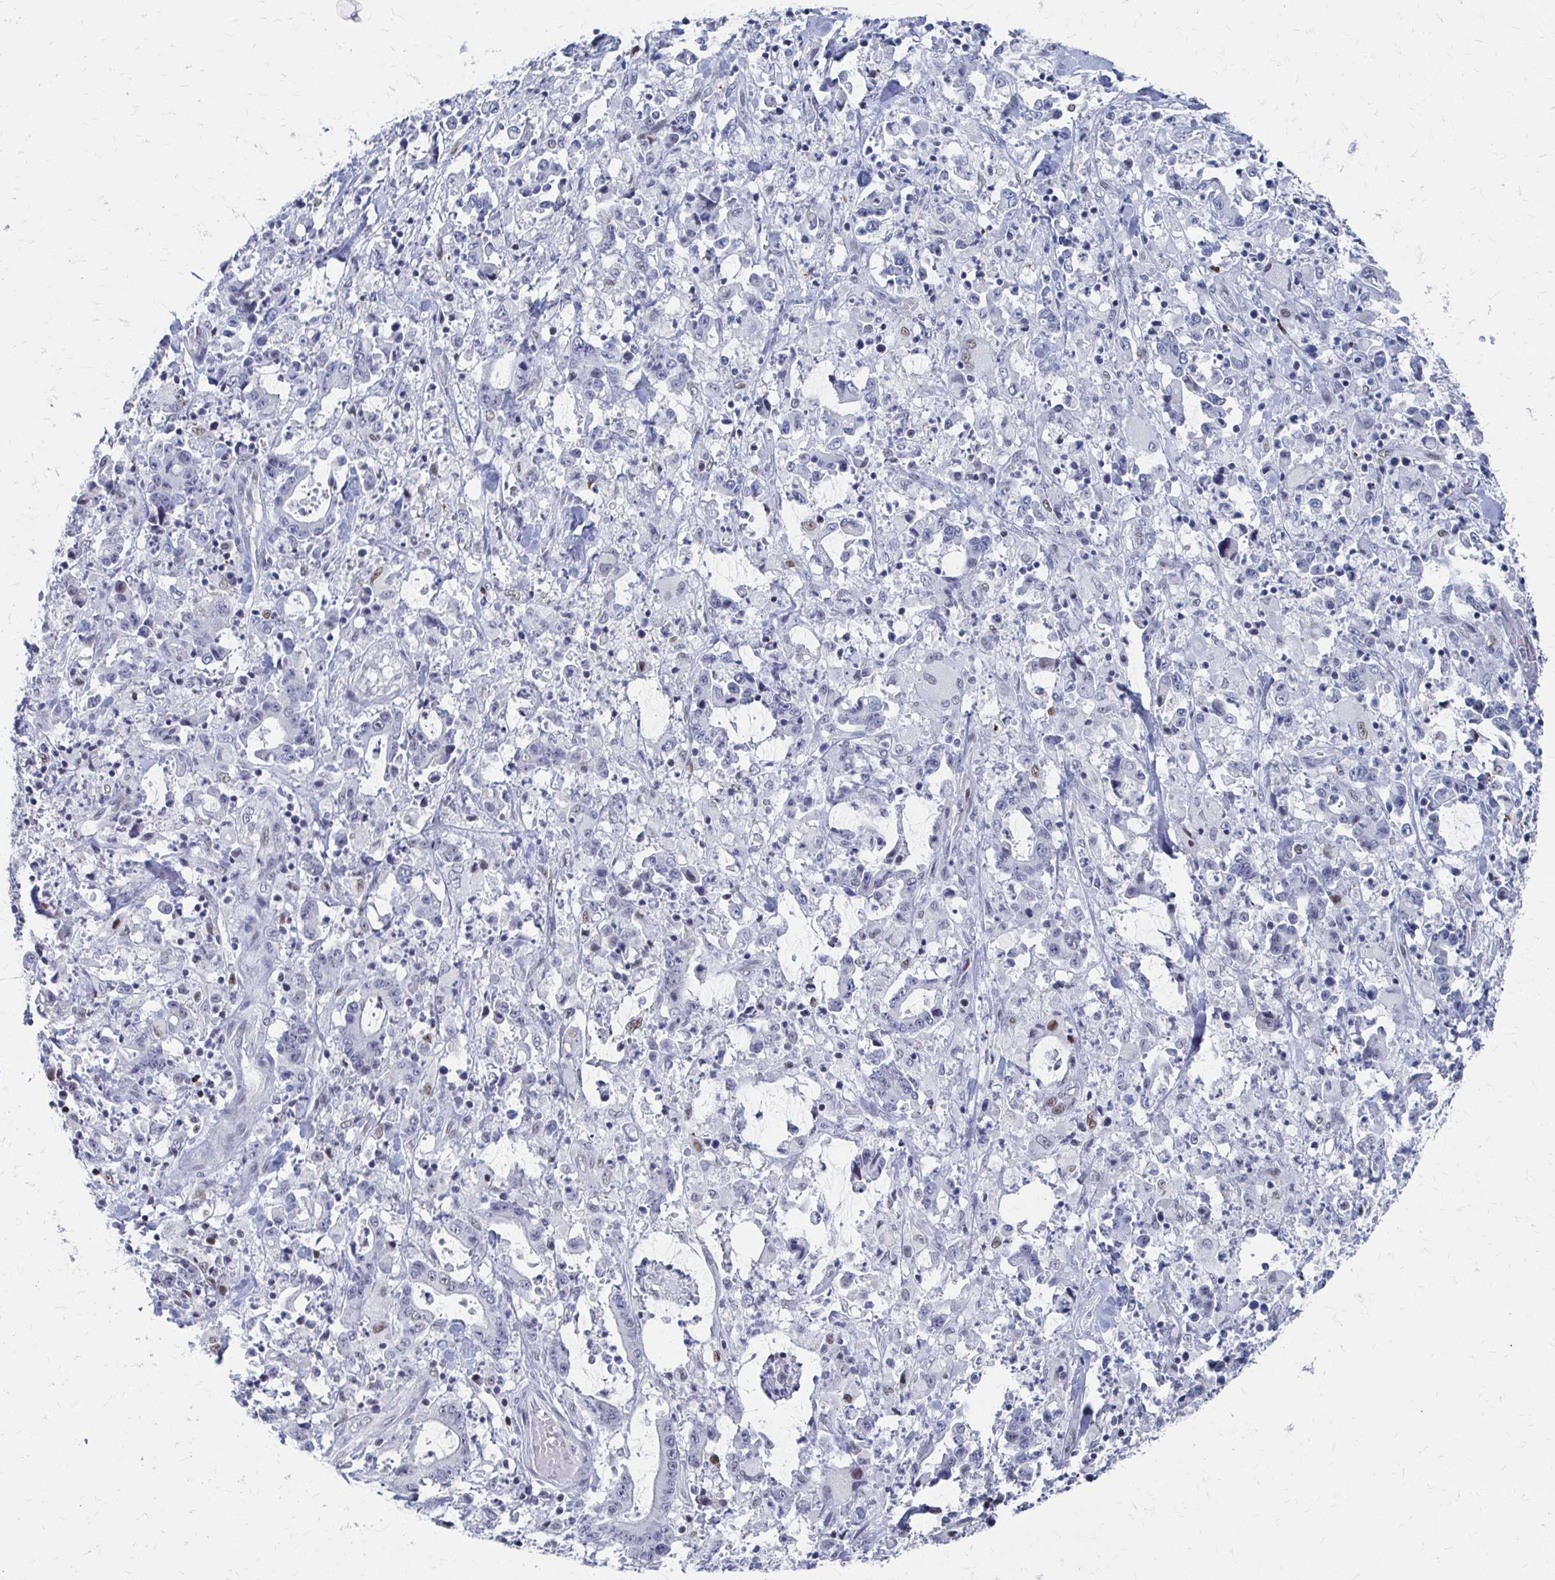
{"staining": {"intensity": "negative", "quantity": "none", "location": "none"}, "tissue": "stomach cancer", "cell_type": "Tumor cells", "image_type": "cancer", "snomed": [{"axis": "morphology", "description": "Adenocarcinoma, NOS"}, {"axis": "topography", "description": "Stomach, upper"}], "caption": "DAB (3,3'-diaminobenzidine) immunohistochemical staining of stomach cancer (adenocarcinoma) demonstrates no significant expression in tumor cells.", "gene": "CDIN1", "patient": {"sex": "male", "age": 68}}